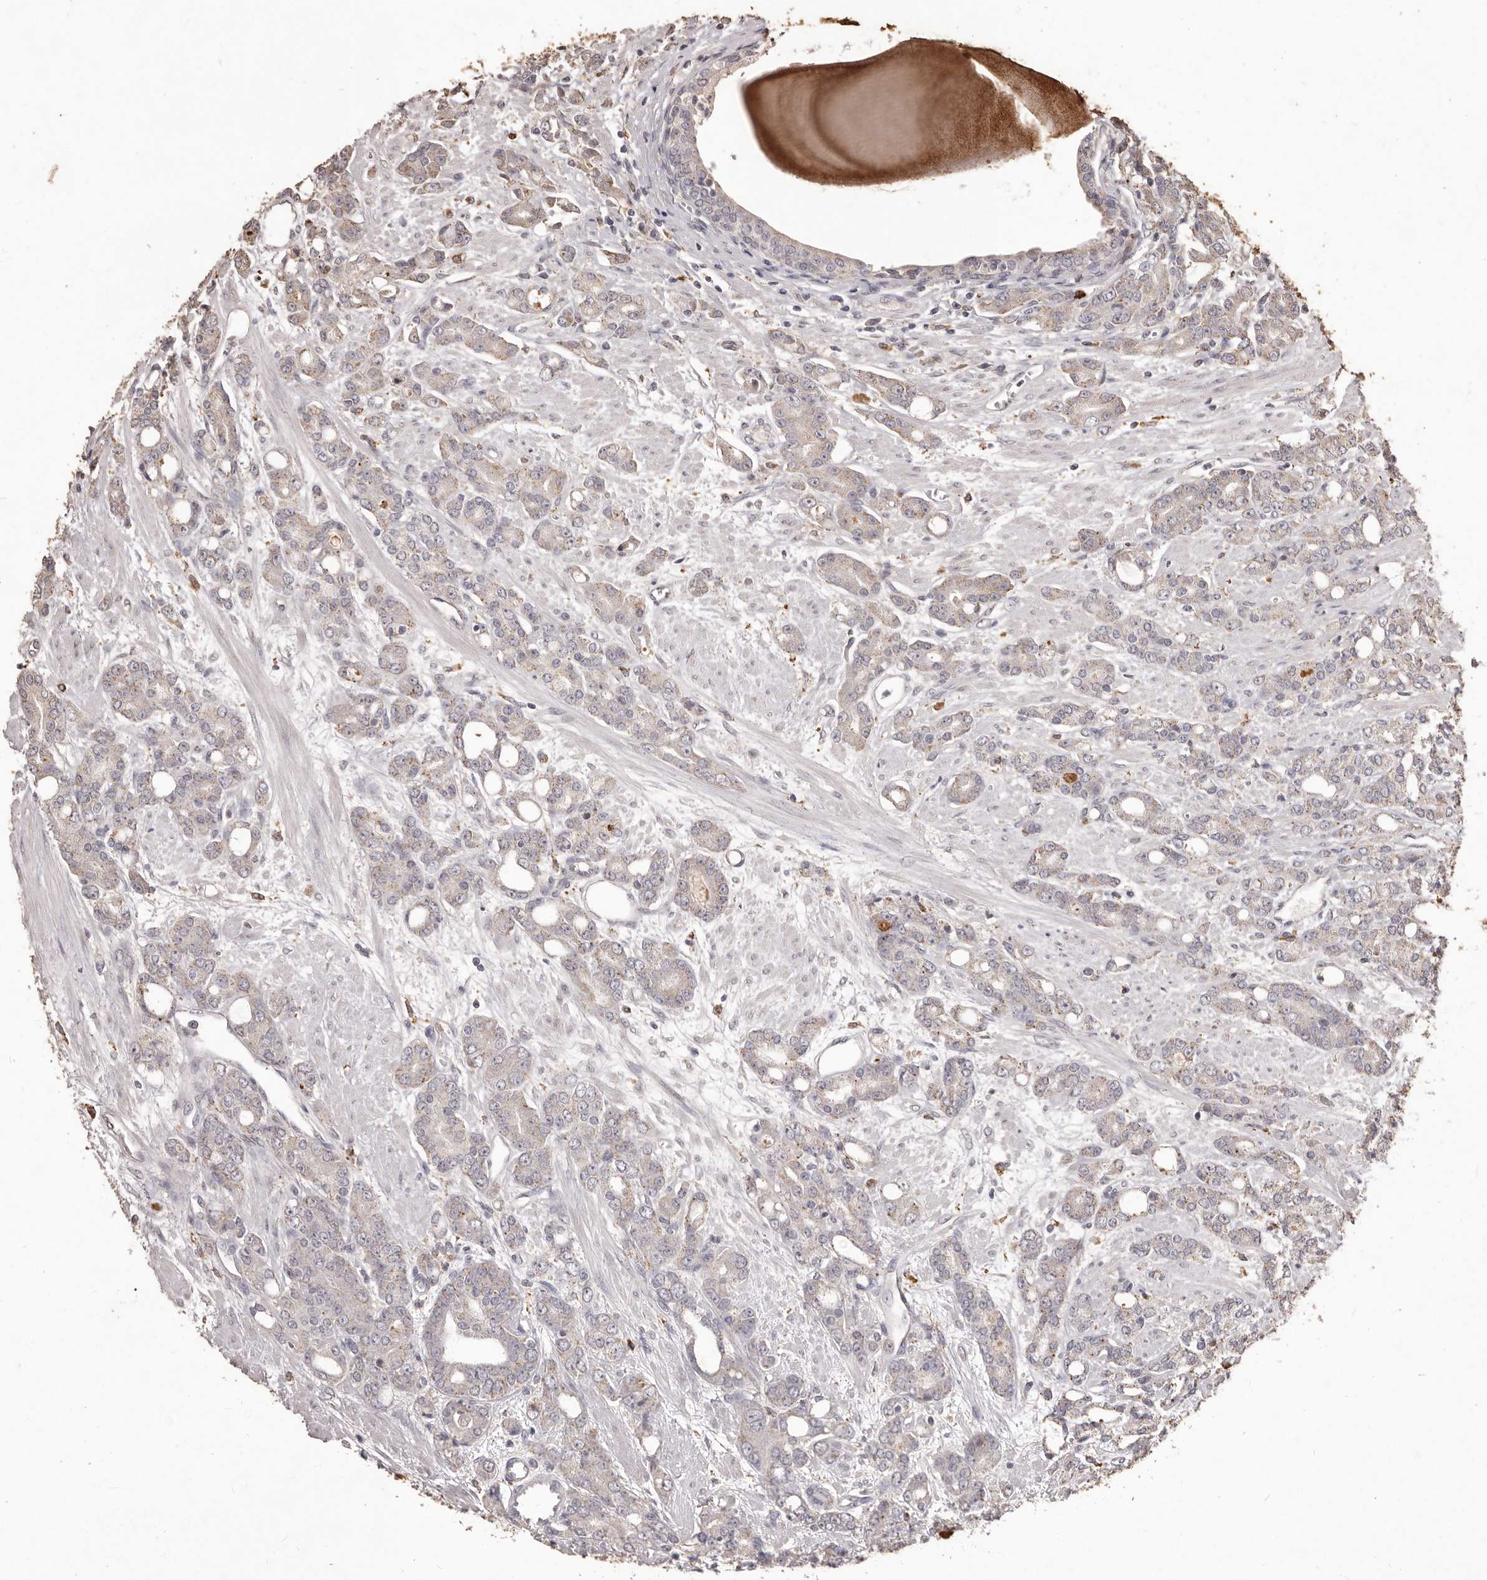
{"staining": {"intensity": "weak", "quantity": "25%-75%", "location": "cytoplasmic/membranous"}, "tissue": "prostate cancer", "cell_type": "Tumor cells", "image_type": "cancer", "snomed": [{"axis": "morphology", "description": "Adenocarcinoma, High grade"}, {"axis": "topography", "description": "Prostate"}], "caption": "IHC histopathology image of human prostate adenocarcinoma (high-grade) stained for a protein (brown), which shows low levels of weak cytoplasmic/membranous staining in approximately 25%-75% of tumor cells.", "gene": "PRSS27", "patient": {"sex": "male", "age": 62}}